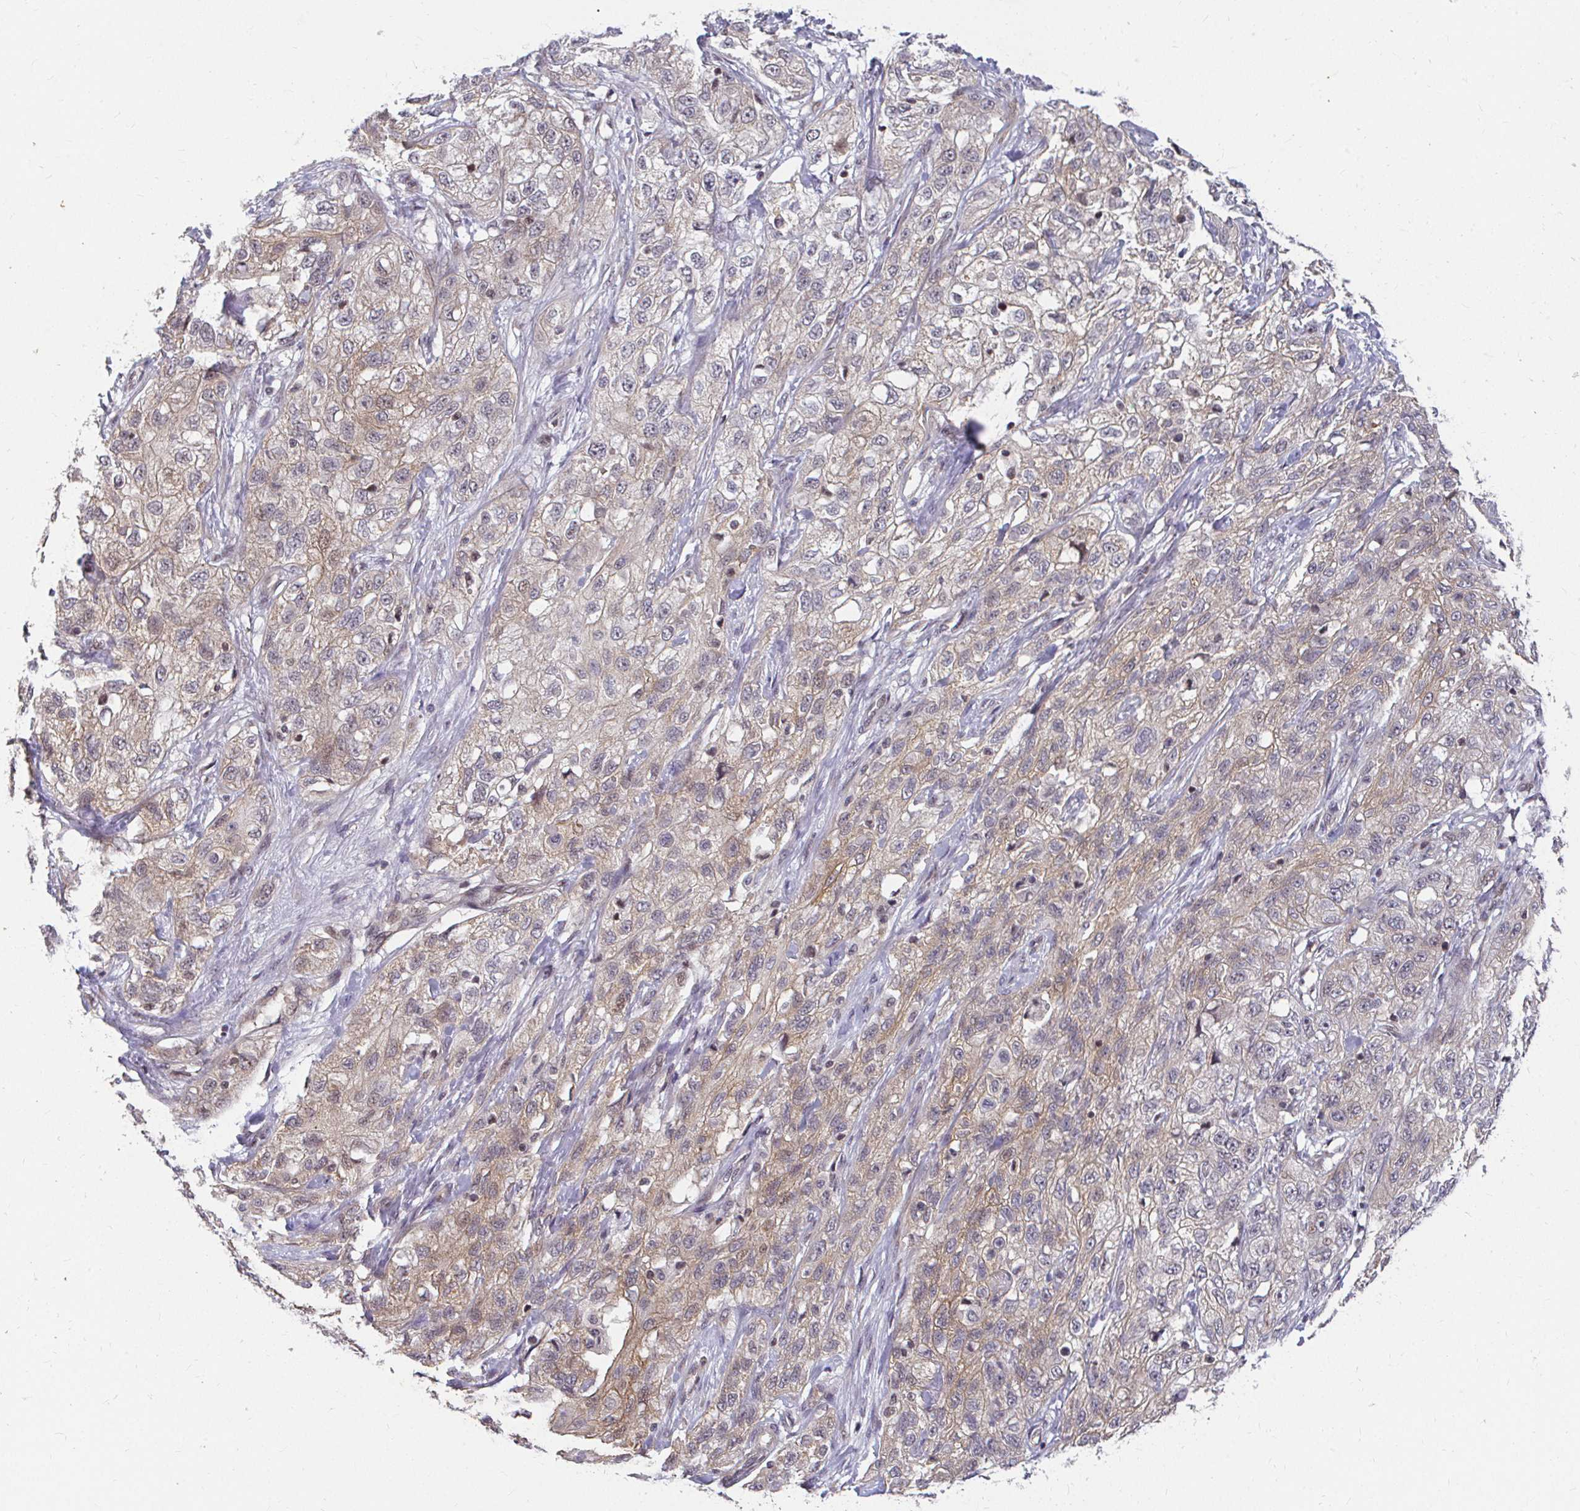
{"staining": {"intensity": "weak", "quantity": "25%-75%", "location": "cytoplasmic/membranous"}, "tissue": "skin cancer", "cell_type": "Tumor cells", "image_type": "cancer", "snomed": [{"axis": "morphology", "description": "Squamous cell carcinoma, NOS"}, {"axis": "topography", "description": "Skin"}, {"axis": "topography", "description": "Vulva"}], "caption": "IHC of skin cancer reveals low levels of weak cytoplasmic/membranous staining in approximately 25%-75% of tumor cells. Nuclei are stained in blue.", "gene": "ANK3", "patient": {"sex": "female", "age": 86}}